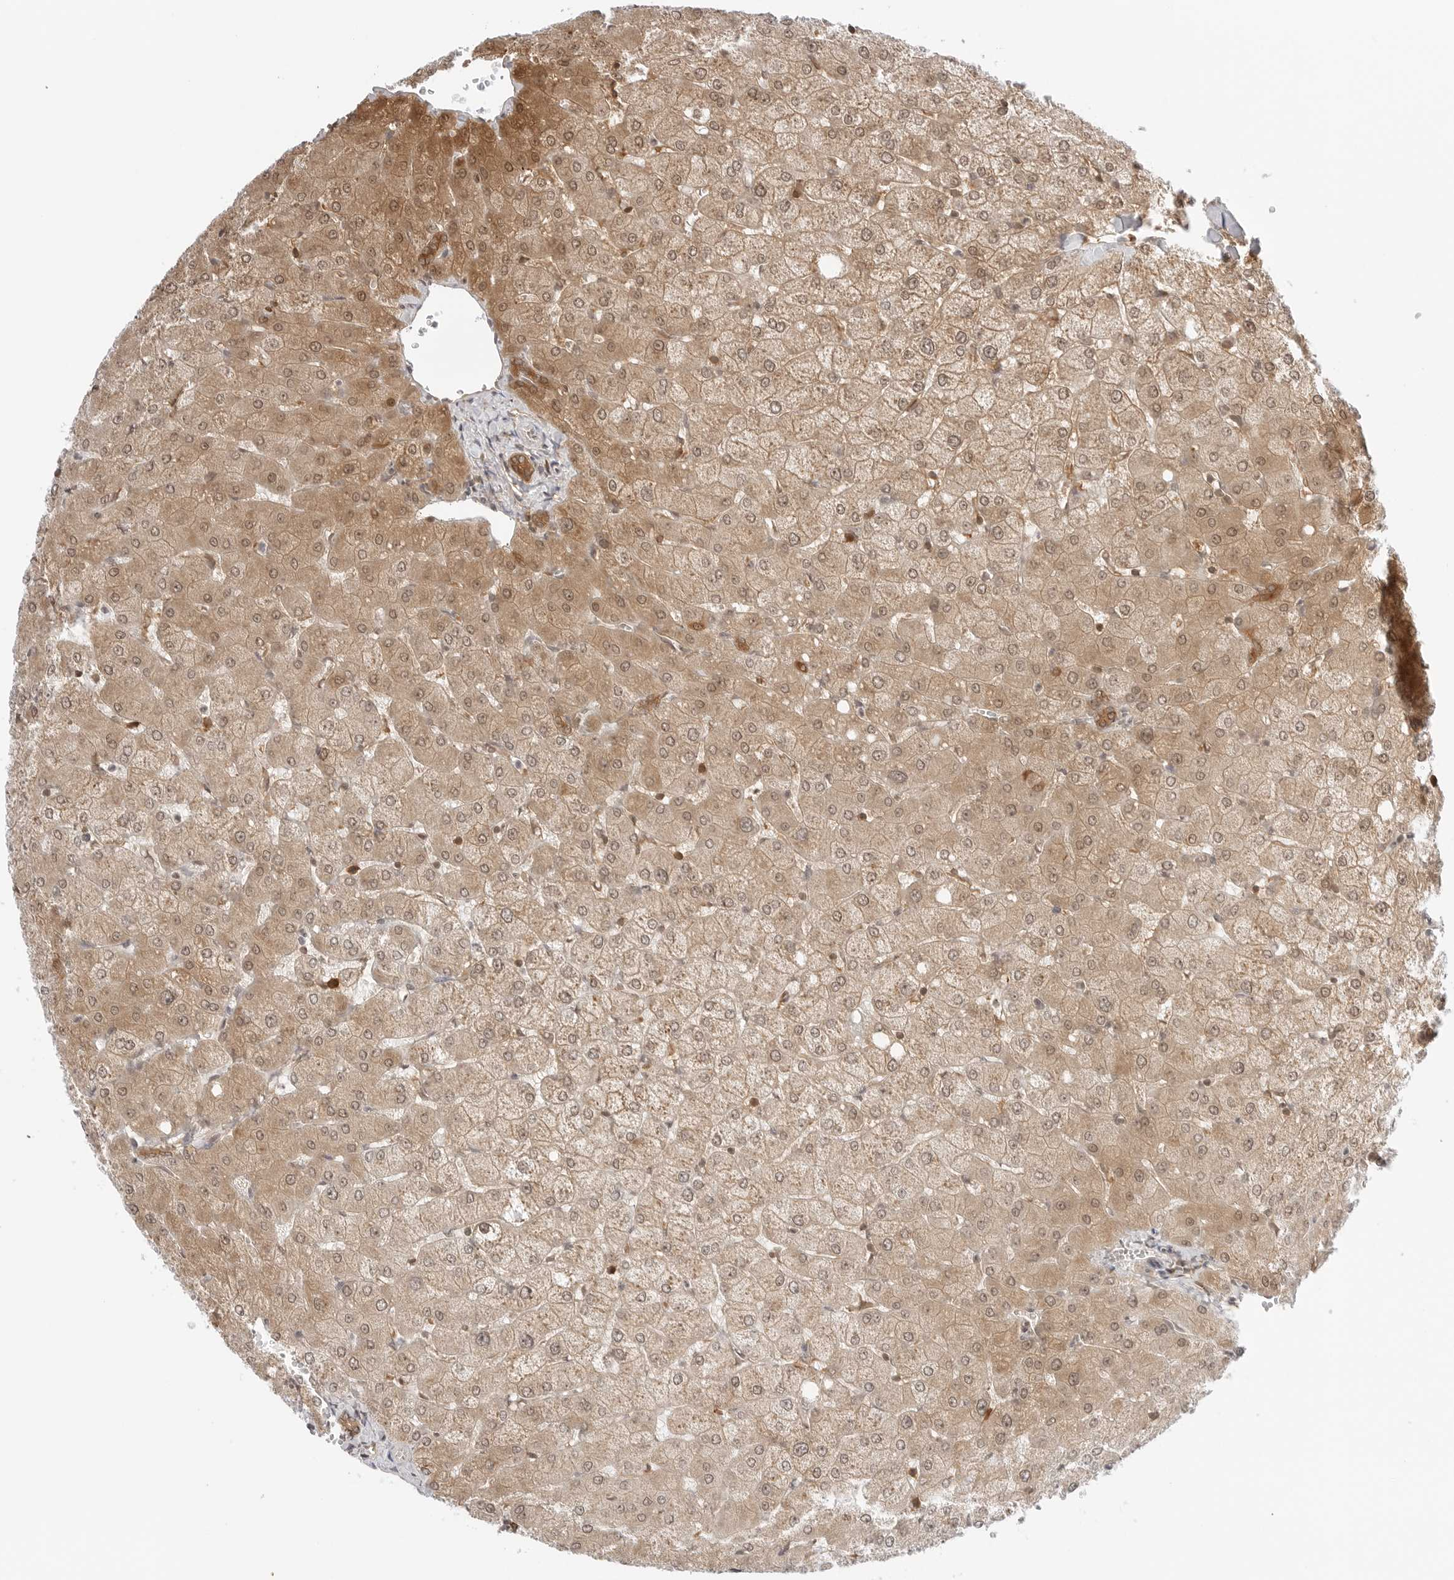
{"staining": {"intensity": "moderate", "quantity": ">75%", "location": "cytoplasmic/membranous"}, "tissue": "liver", "cell_type": "Cholangiocytes", "image_type": "normal", "snomed": [{"axis": "morphology", "description": "Normal tissue, NOS"}, {"axis": "topography", "description": "Liver"}], "caption": "Cholangiocytes reveal medium levels of moderate cytoplasmic/membranous expression in approximately >75% of cells in normal human liver.", "gene": "NUDC", "patient": {"sex": "female", "age": 54}}